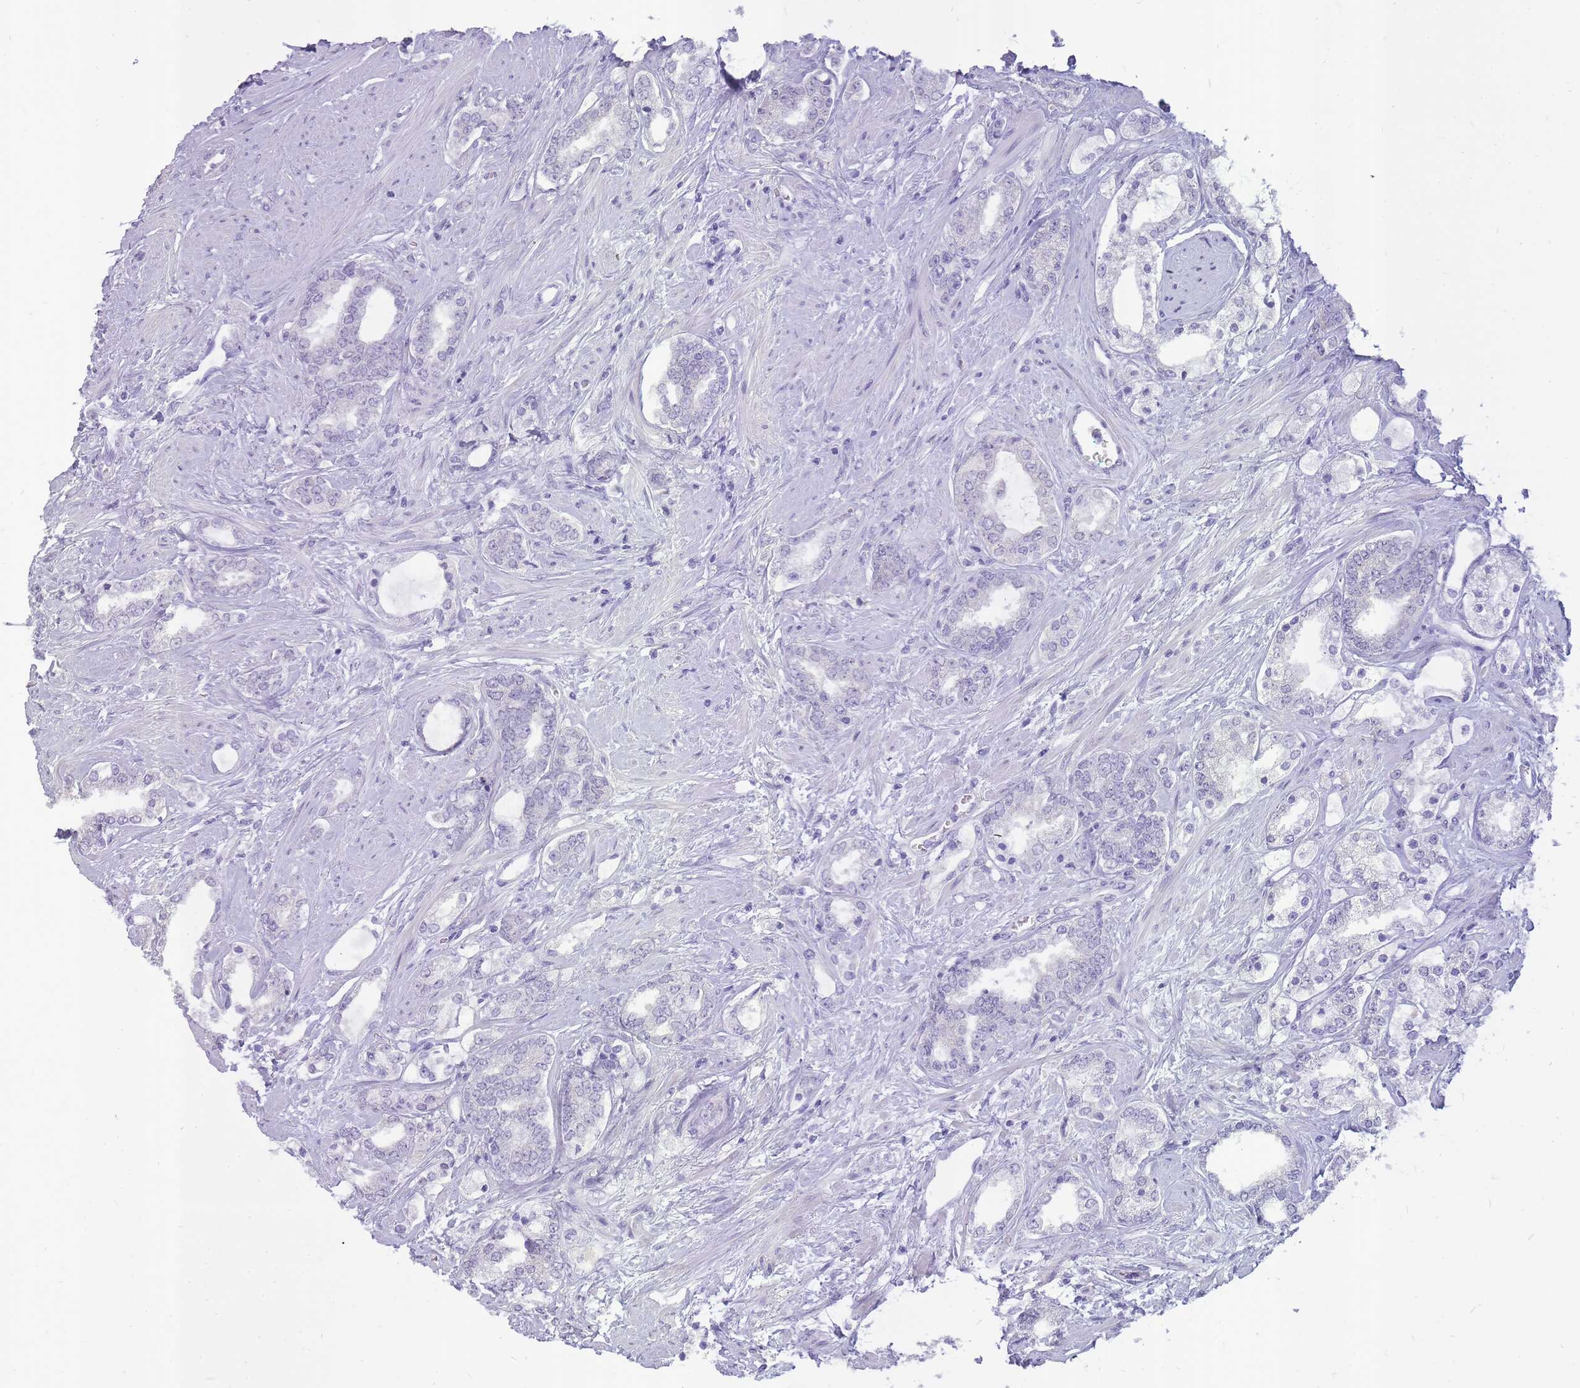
{"staining": {"intensity": "negative", "quantity": "none", "location": "none"}, "tissue": "prostate cancer", "cell_type": "Tumor cells", "image_type": "cancer", "snomed": [{"axis": "morphology", "description": "Adenocarcinoma, High grade"}, {"axis": "topography", "description": "Prostate"}], "caption": "This is an IHC micrograph of human high-grade adenocarcinoma (prostate). There is no expression in tumor cells.", "gene": "INS", "patient": {"sex": "male", "age": 64}}